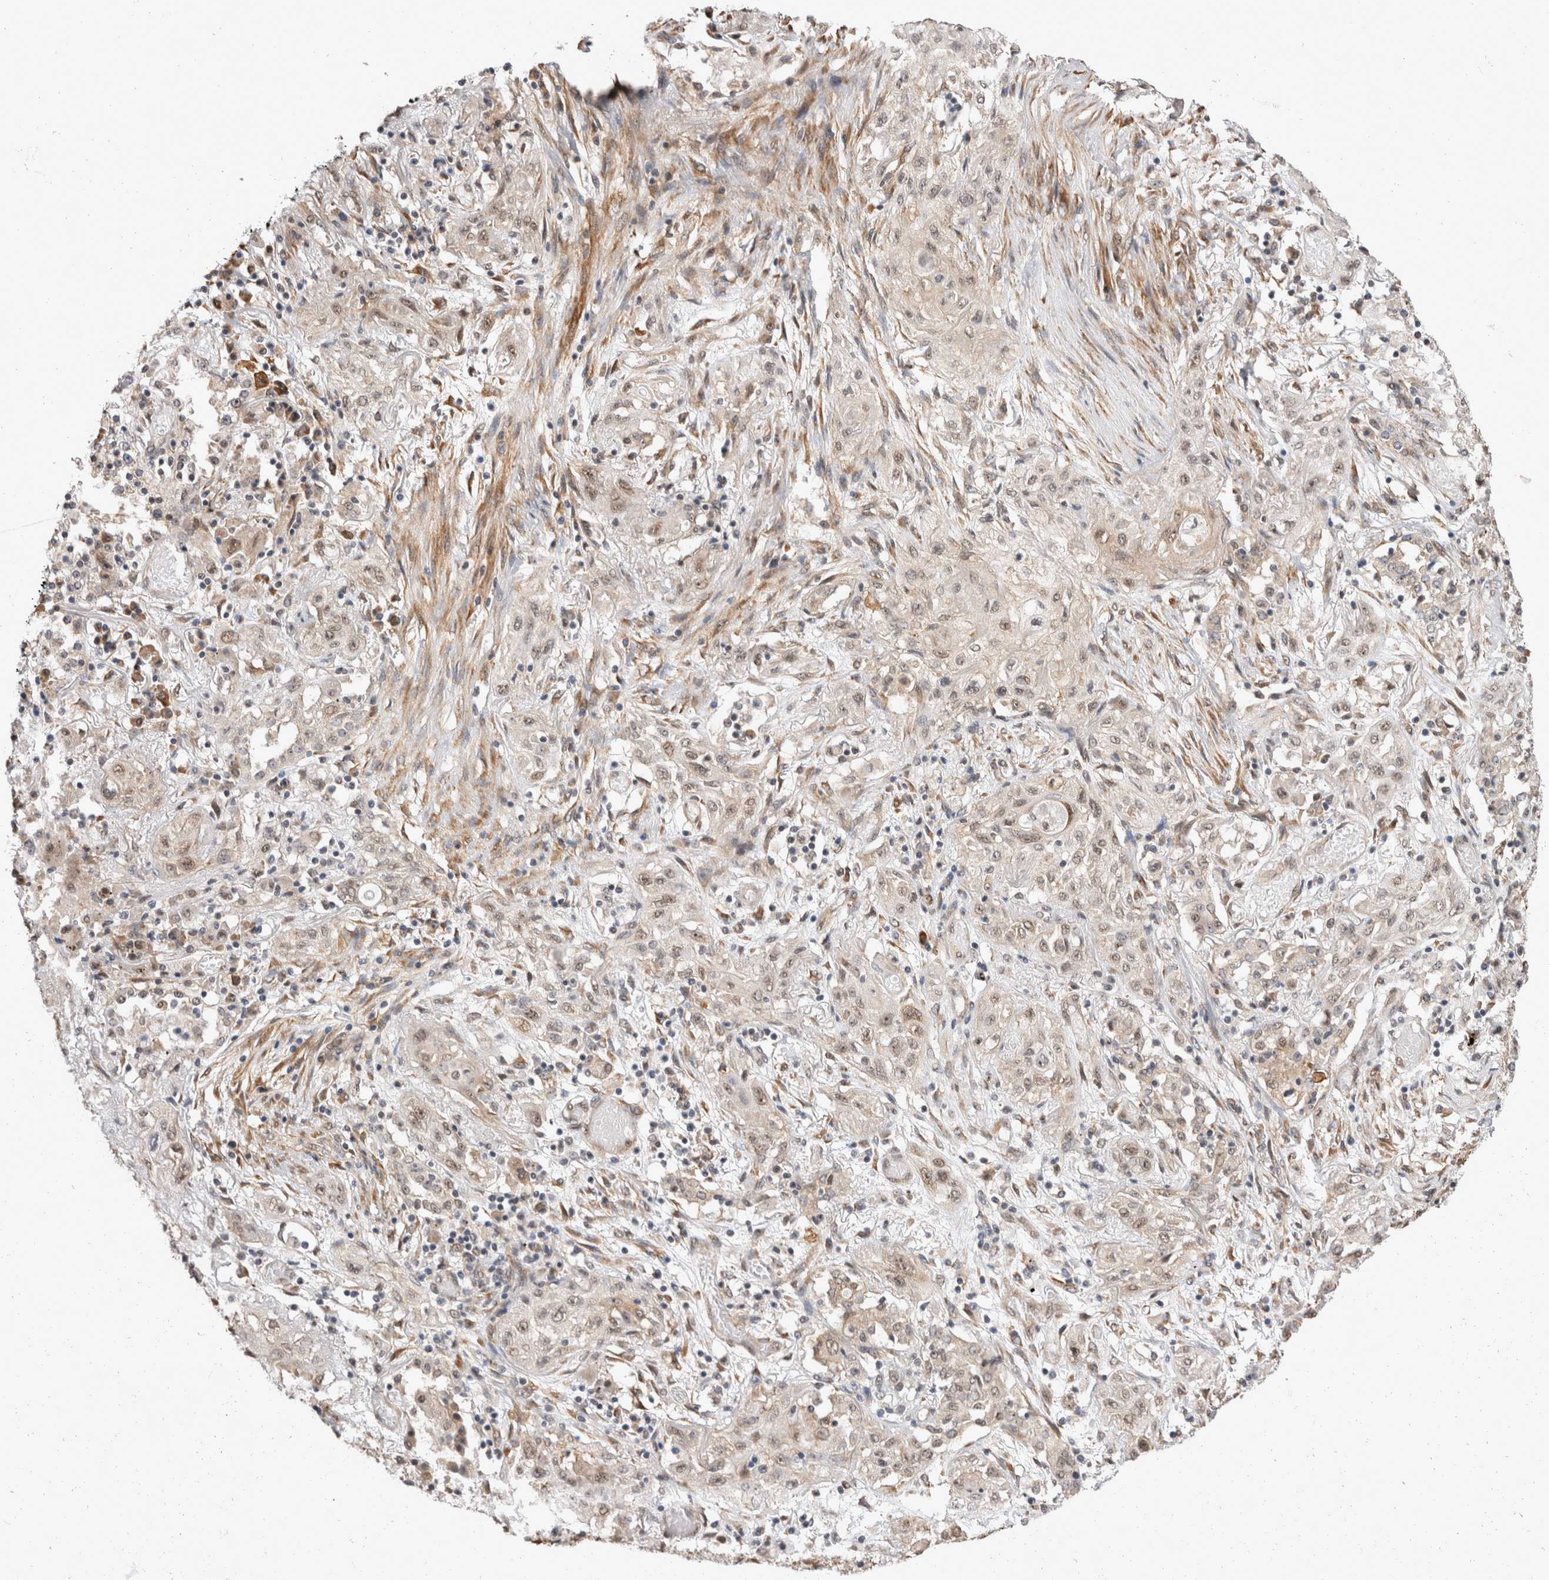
{"staining": {"intensity": "weak", "quantity": ">75%", "location": "nuclear"}, "tissue": "lung cancer", "cell_type": "Tumor cells", "image_type": "cancer", "snomed": [{"axis": "morphology", "description": "Squamous cell carcinoma, NOS"}, {"axis": "topography", "description": "Lung"}], "caption": "IHC histopathology image of neoplastic tissue: human lung cancer (squamous cell carcinoma) stained using immunohistochemistry displays low levels of weak protein expression localized specifically in the nuclear of tumor cells, appearing as a nuclear brown color.", "gene": "EXOSC4", "patient": {"sex": "female", "age": 47}}